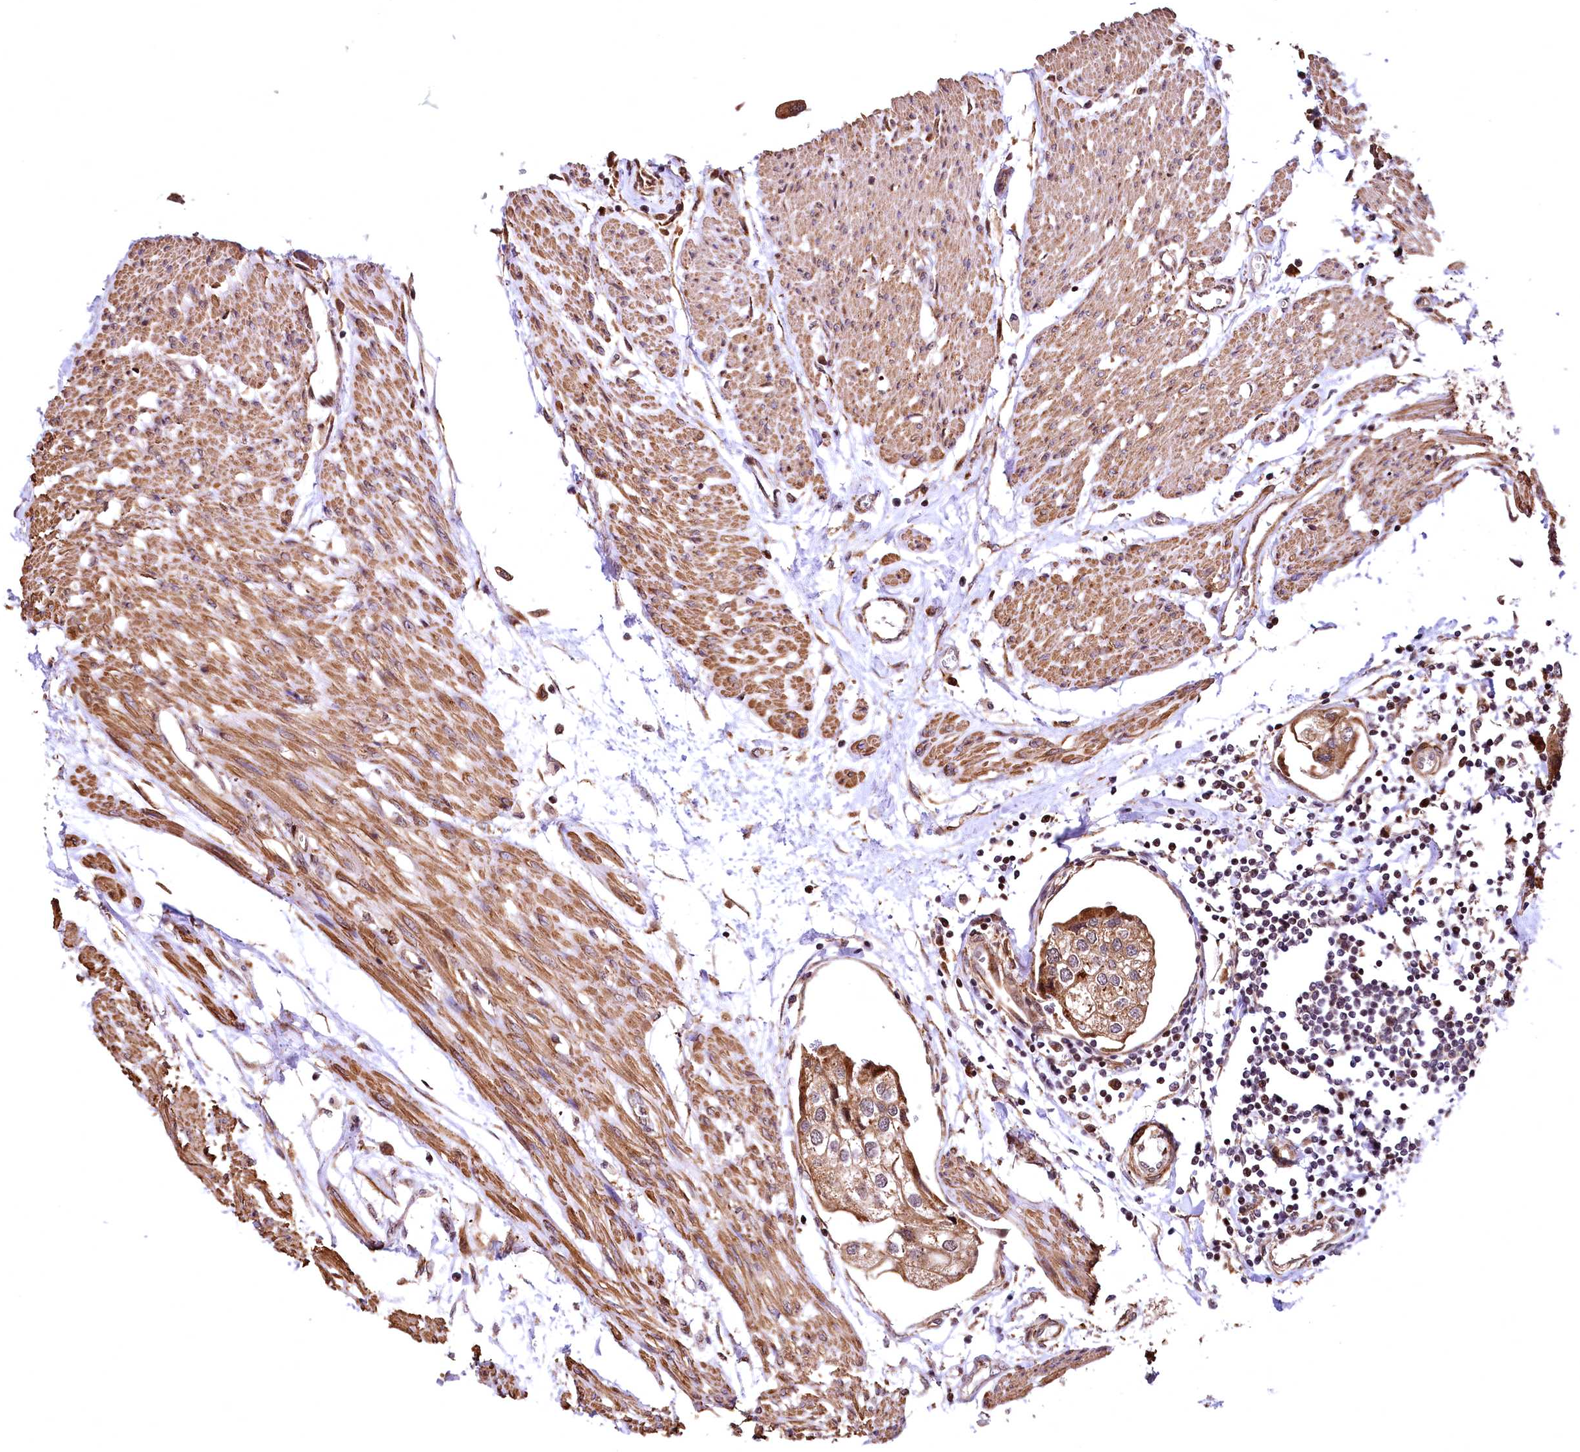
{"staining": {"intensity": "moderate", "quantity": ">75%", "location": "cytoplasmic/membranous"}, "tissue": "urothelial cancer", "cell_type": "Tumor cells", "image_type": "cancer", "snomed": [{"axis": "morphology", "description": "Urothelial carcinoma, High grade"}, {"axis": "topography", "description": "Urinary bladder"}], "caption": "Immunohistochemistry image of urothelial carcinoma (high-grade) stained for a protein (brown), which reveals medium levels of moderate cytoplasmic/membranous expression in approximately >75% of tumor cells.", "gene": "PDS5B", "patient": {"sex": "male", "age": 64}}